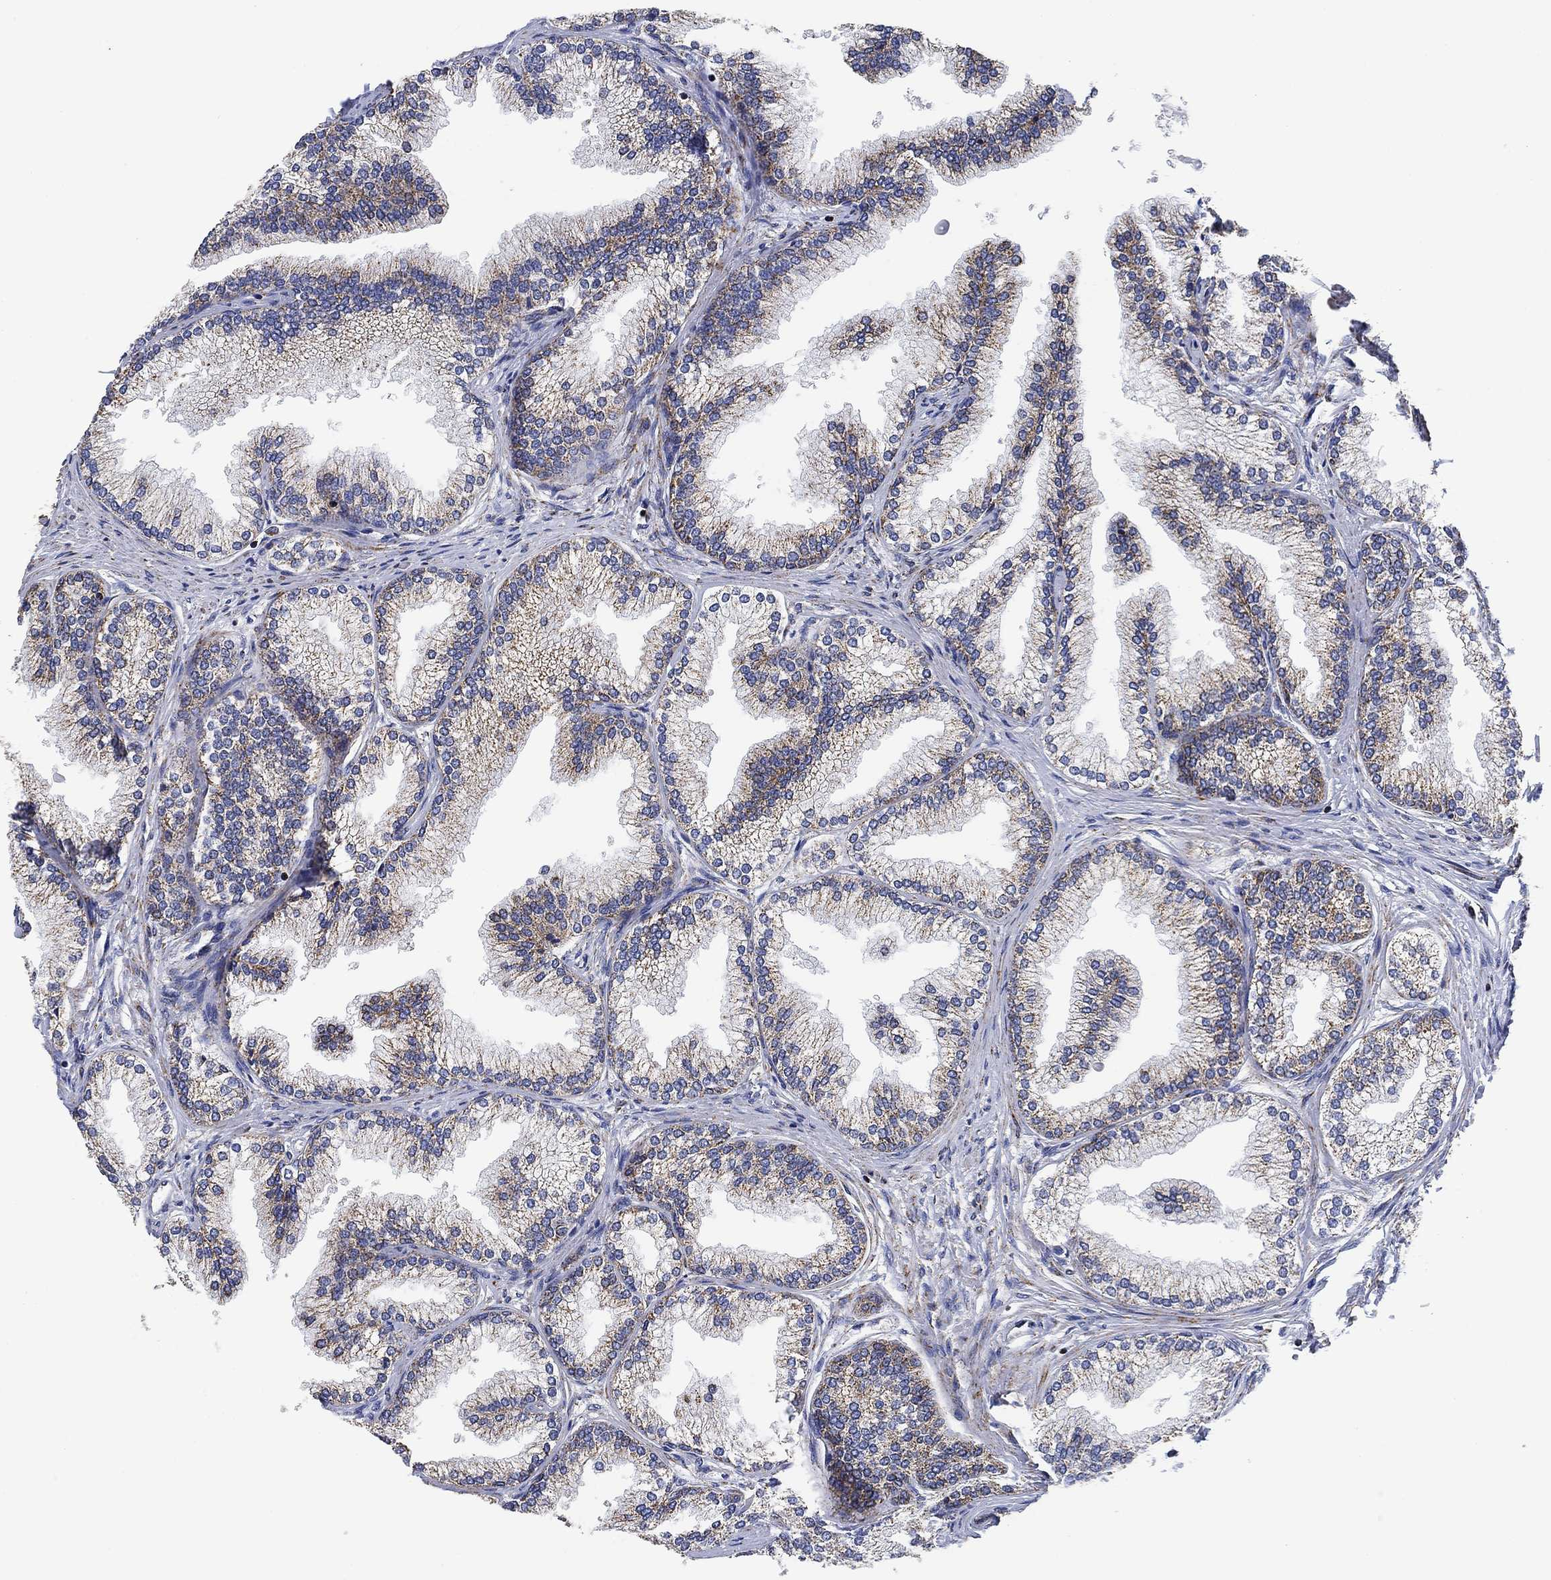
{"staining": {"intensity": "strong", "quantity": "<25%", "location": "cytoplasmic/membranous"}, "tissue": "prostate", "cell_type": "Glandular cells", "image_type": "normal", "snomed": [{"axis": "morphology", "description": "Normal tissue, NOS"}, {"axis": "topography", "description": "Prostate"}], "caption": "A histopathology image showing strong cytoplasmic/membranous expression in approximately <25% of glandular cells in unremarkable prostate, as visualized by brown immunohistochemical staining.", "gene": "NDUFS3", "patient": {"sex": "male", "age": 72}}